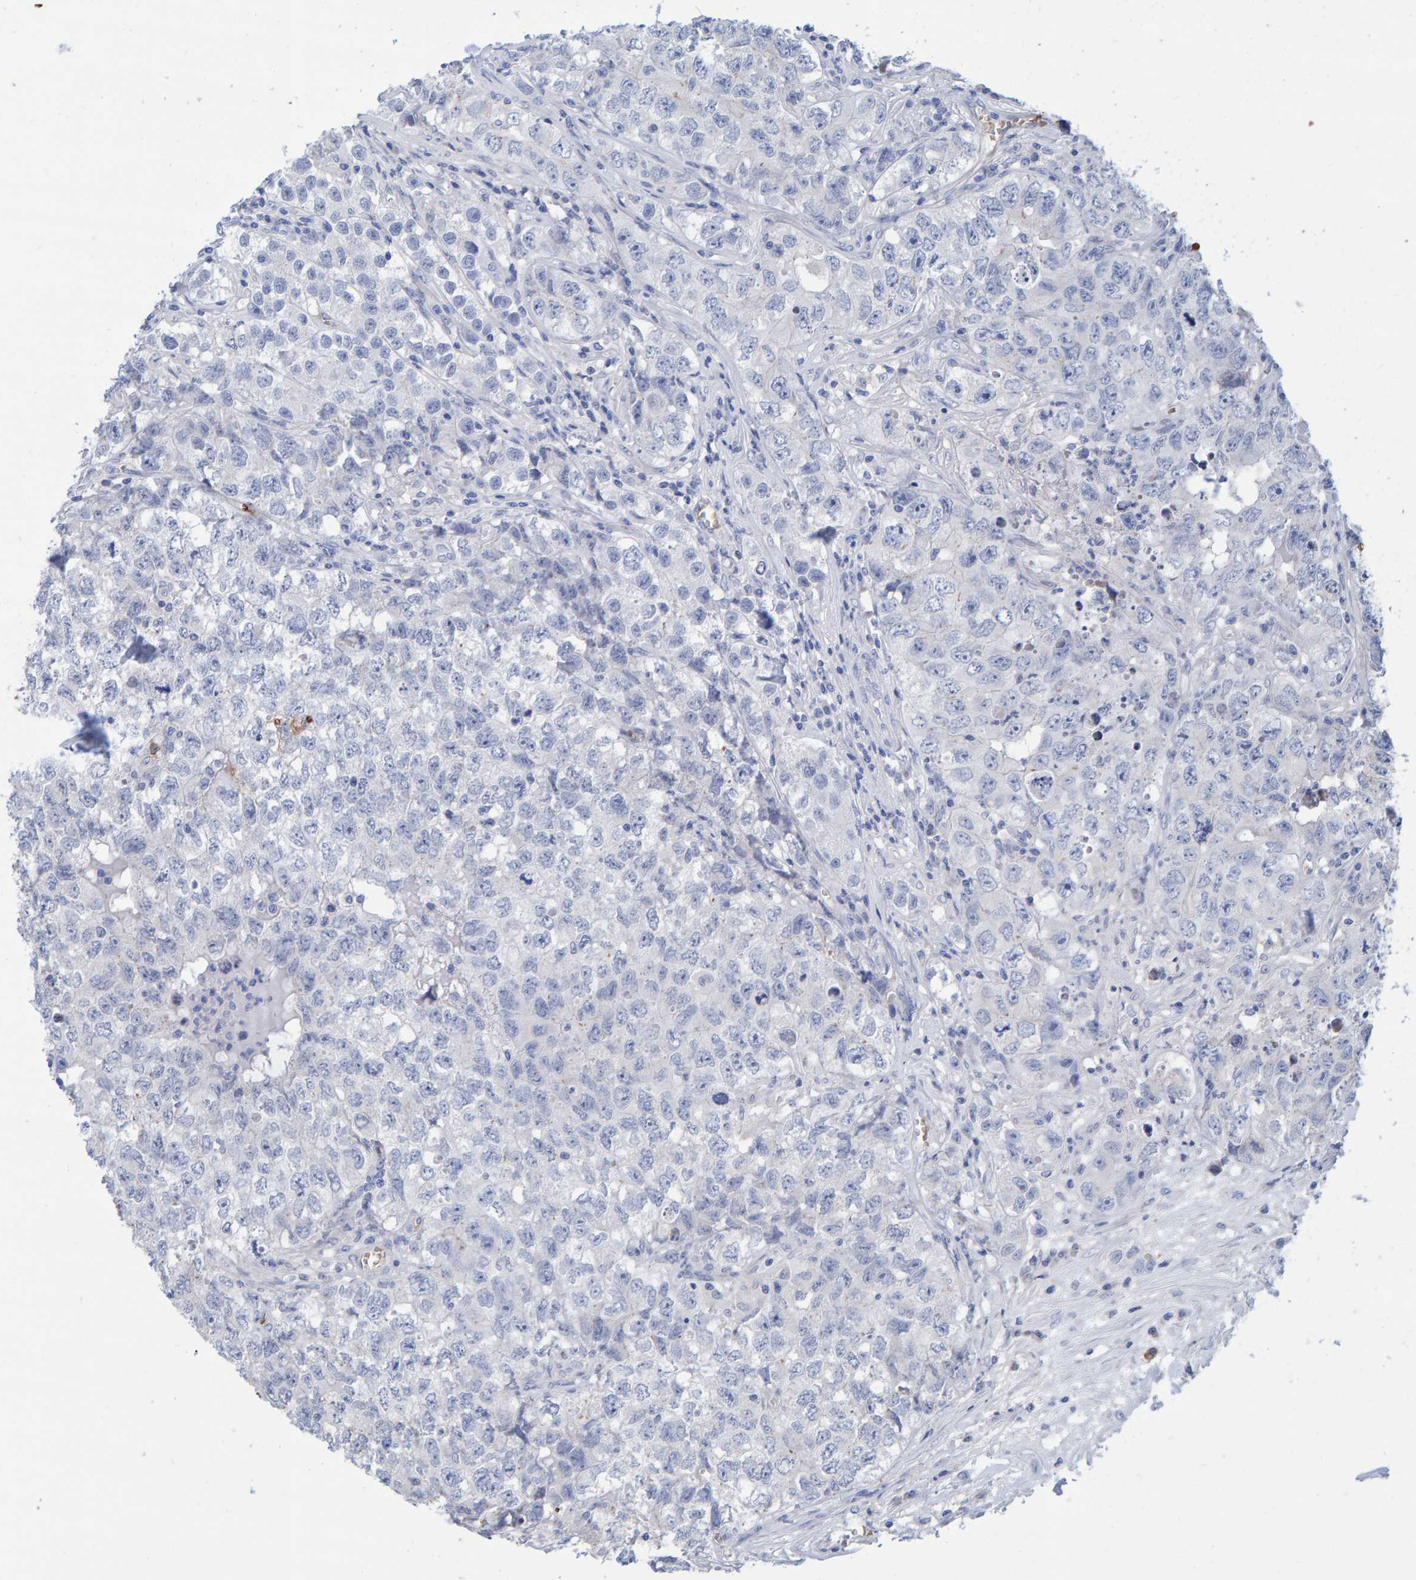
{"staining": {"intensity": "negative", "quantity": "none", "location": "none"}, "tissue": "testis cancer", "cell_type": "Tumor cells", "image_type": "cancer", "snomed": [{"axis": "morphology", "description": "Seminoma, NOS"}, {"axis": "morphology", "description": "Carcinoma, Embryonal, NOS"}, {"axis": "topography", "description": "Testis"}], "caption": "An IHC image of testis cancer (embryonal carcinoma) is shown. There is no staining in tumor cells of testis cancer (embryonal carcinoma). (Brightfield microscopy of DAB IHC at high magnification).", "gene": "VPS9D1", "patient": {"sex": "male", "age": 43}}